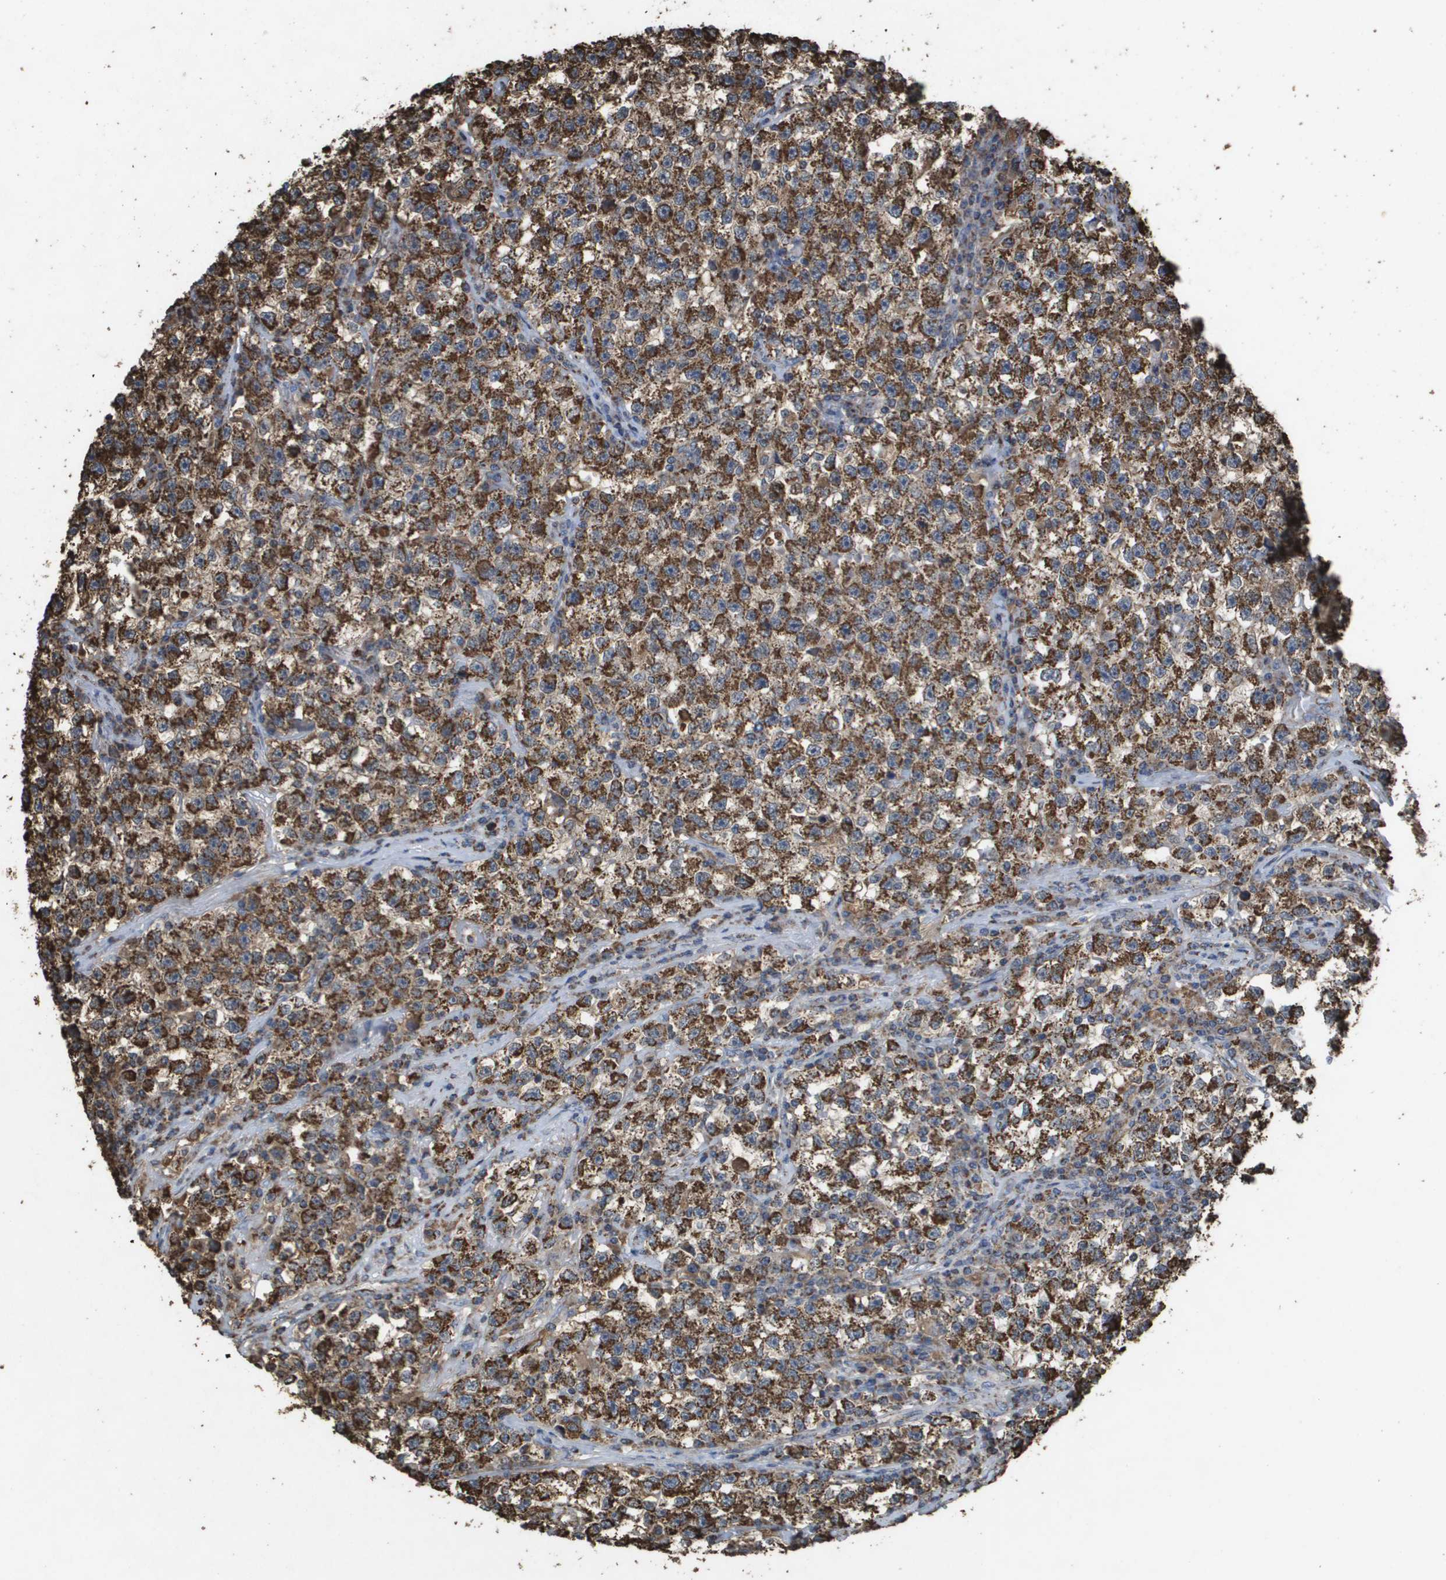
{"staining": {"intensity": "strong", "quantity": ">75%", "location": "cytoplasmic/membranous"}, "tissue": "testis cancer", "cell_type": "Tumor cells", "image_type": "cancer", "snomed": [{"axis": "morphology", "description": "Seminoma, NOS"}, {"axis": "topography", "description": "Testis"}], "caption": "Tumor cells show high levels of strong cytoplasmic/membranous positivity in approximately >75% of cells in human seminoma (testis). The staining is performed using DAB (3,3'-diaminobenzidine) brown chromogen to label protein expression. The nuclei are counter-stained blue using hematoxylin.", "gene": "HSPE1", "patient": {"sex": "male", "age": 22}}